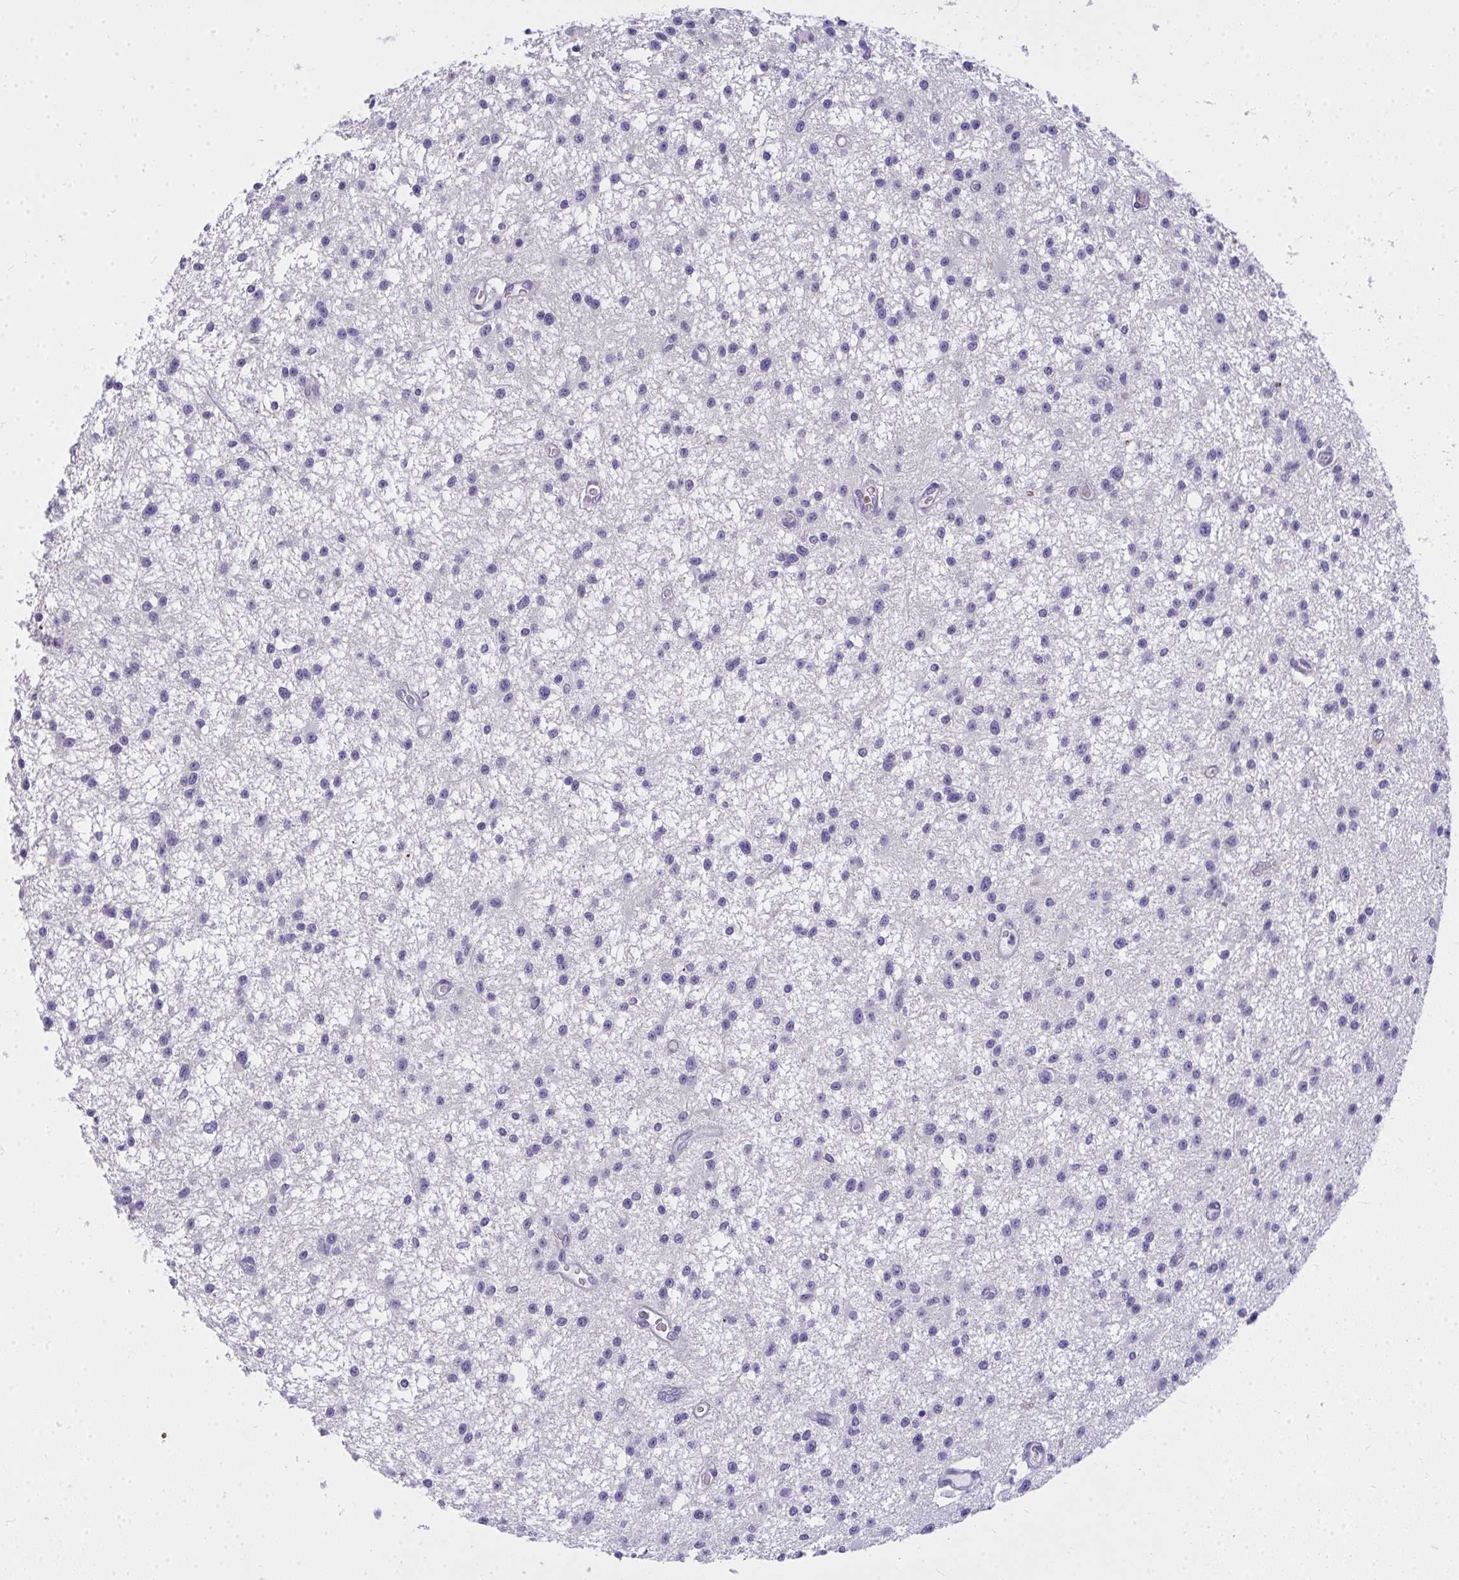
{"staining": {"intensity": "negative", "quantity": "none", "location": "none"}, "tissue": "glioma", "cell_type": "Tumor cells", "image_type": "cancer", "snomed": [{"axis": "morphology", "description": "Glioma, malignant, Low grade"}, {"axis": "topography", "description": "Brain"}], "caption": "Malignant glioma (low-grade) was stained to show a protein in brown. There is no significant expression in tumor cells. (Stains: DAB IHC with hematoxylin counter stain, Microscopy: brightfield microscopy at high magnification).", "gene": "TSBP1", "patient": {"sex": "male", "age": 43}}